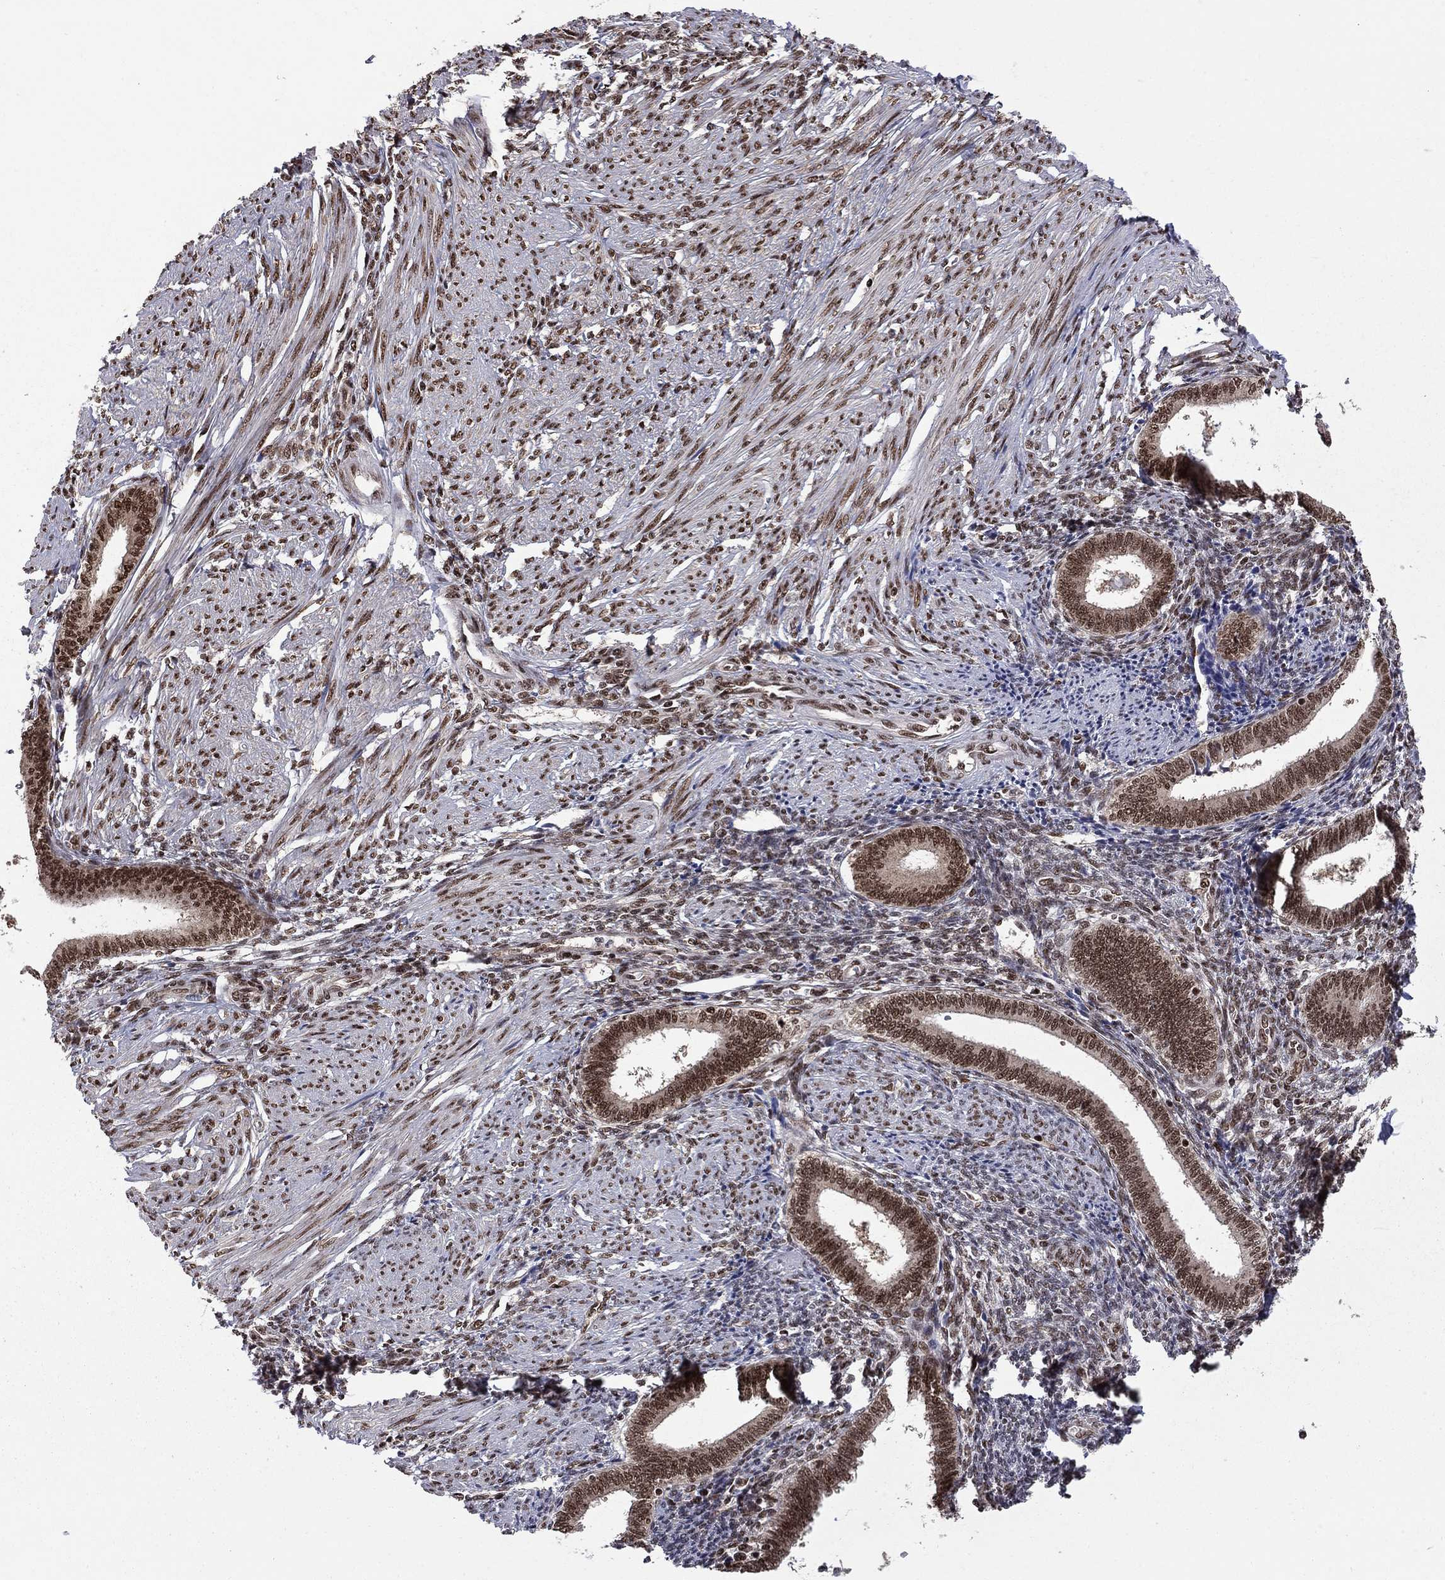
{"staining": {"intensity": "moderate", "quantity": "25%-75%", "location": "nuclear"}, "tissue": "endometrium", "cell_type": "Cells in endometrial stroma", "image_type": "normal", "snomed": [{"axis": "morphology", "description": "Normal tissue, NOS"}, {"axis": "topography", "description": "Endometrium"}], "caption": "Protein staining of unremarkable endometrium exhibits moderate nuclear expression in about 25%-75% of cells in endometrial stroma.", "gene": "MED25", "patient": {"sex": "female", "age": 42}}